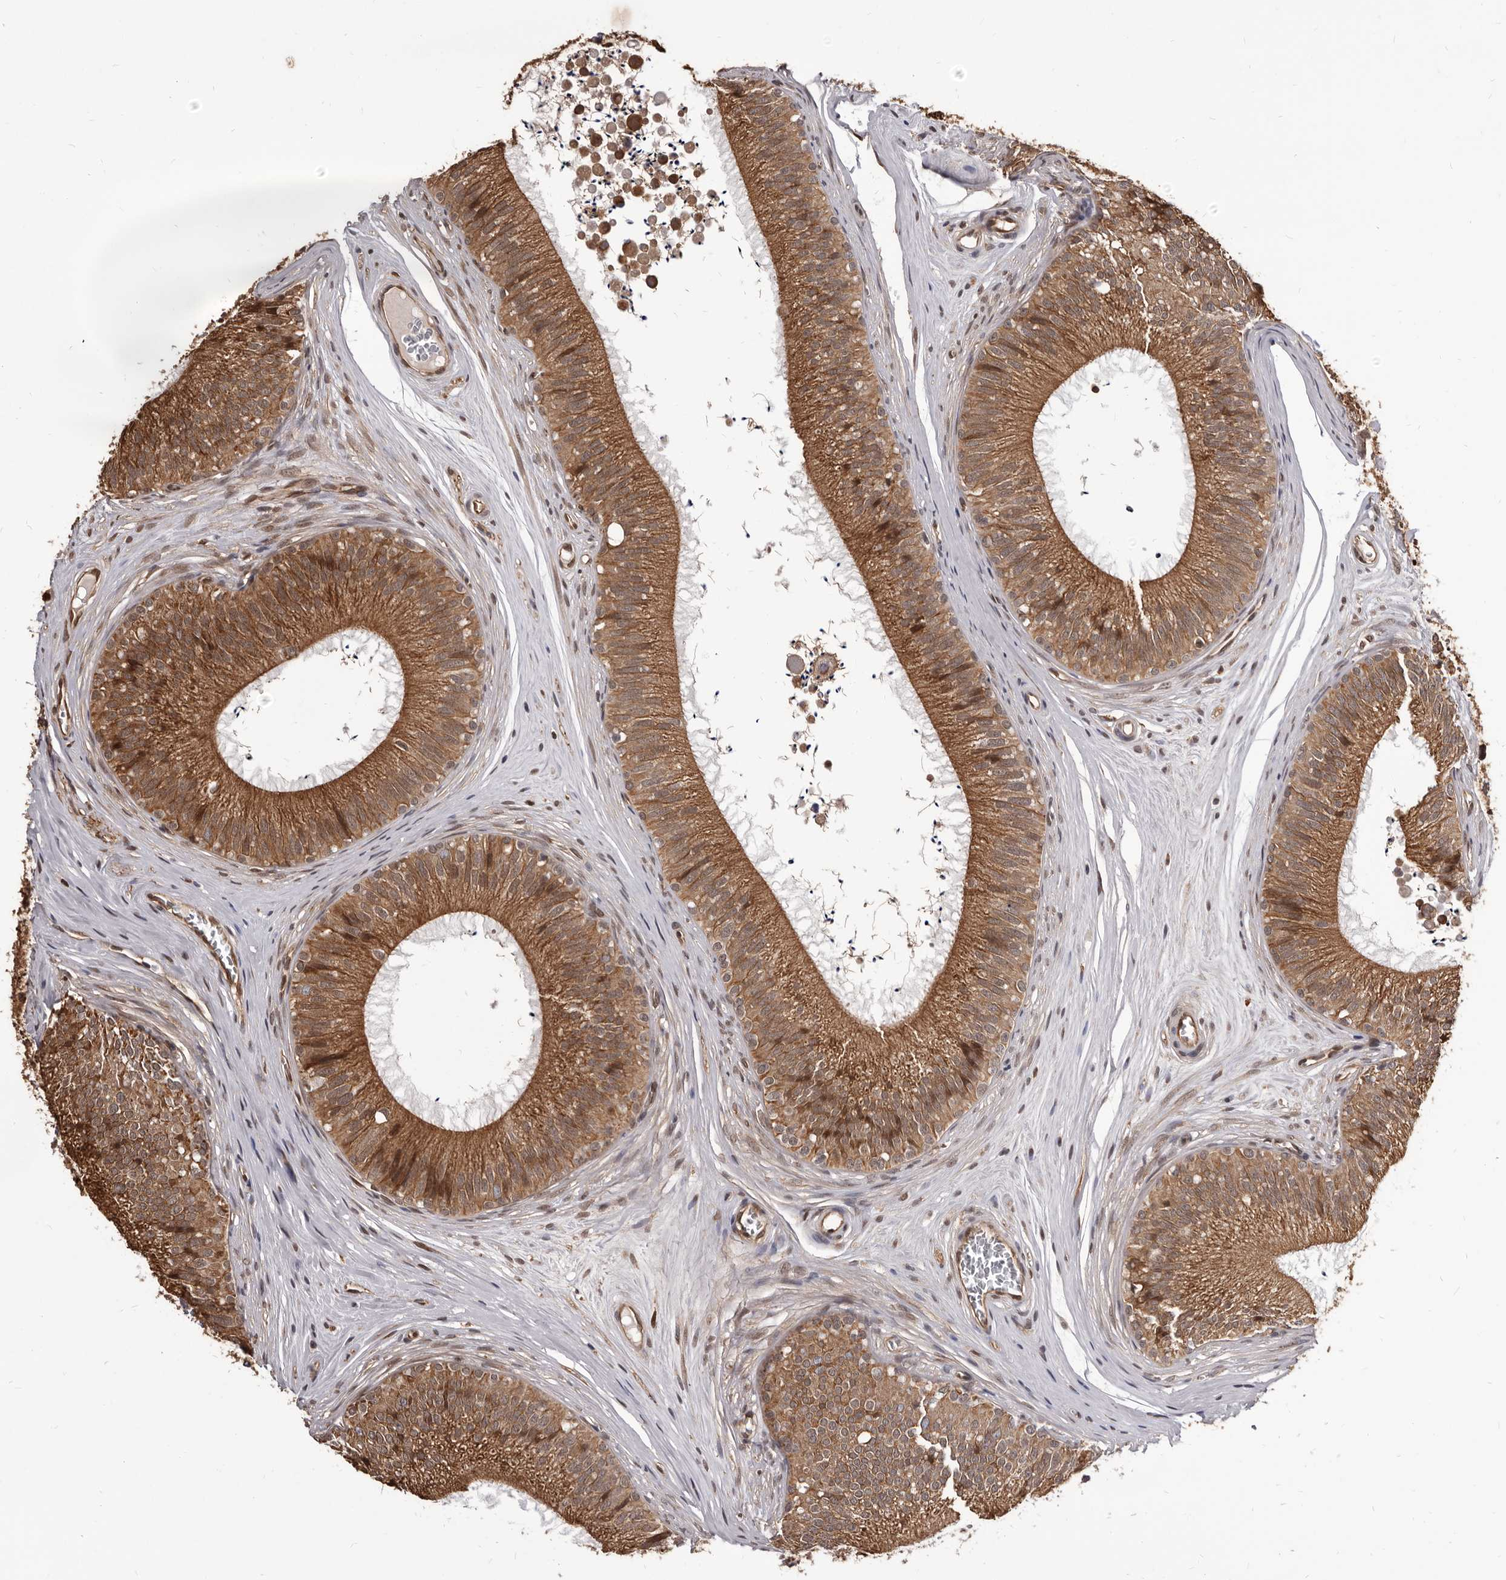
{"staining": {"intensity": "moderate", "quantity": ">75%", "location": "cytoplasmic/membranous,nuclear"}, "tissue": "epididymis", "cell_type": "Glandular cells", "image_type": "normal", "snomed": [{"axis": "morphology", "description": "Normal tissue, NOS"}, {"axis": "topography", "description": "Epididymis"}], "caption": "Epididymis stained with a protein marker demonstrates moderate staining in glandular cells.", "gene": "ADAMTS20", "patient": {"sex": "male", "age": 29}}